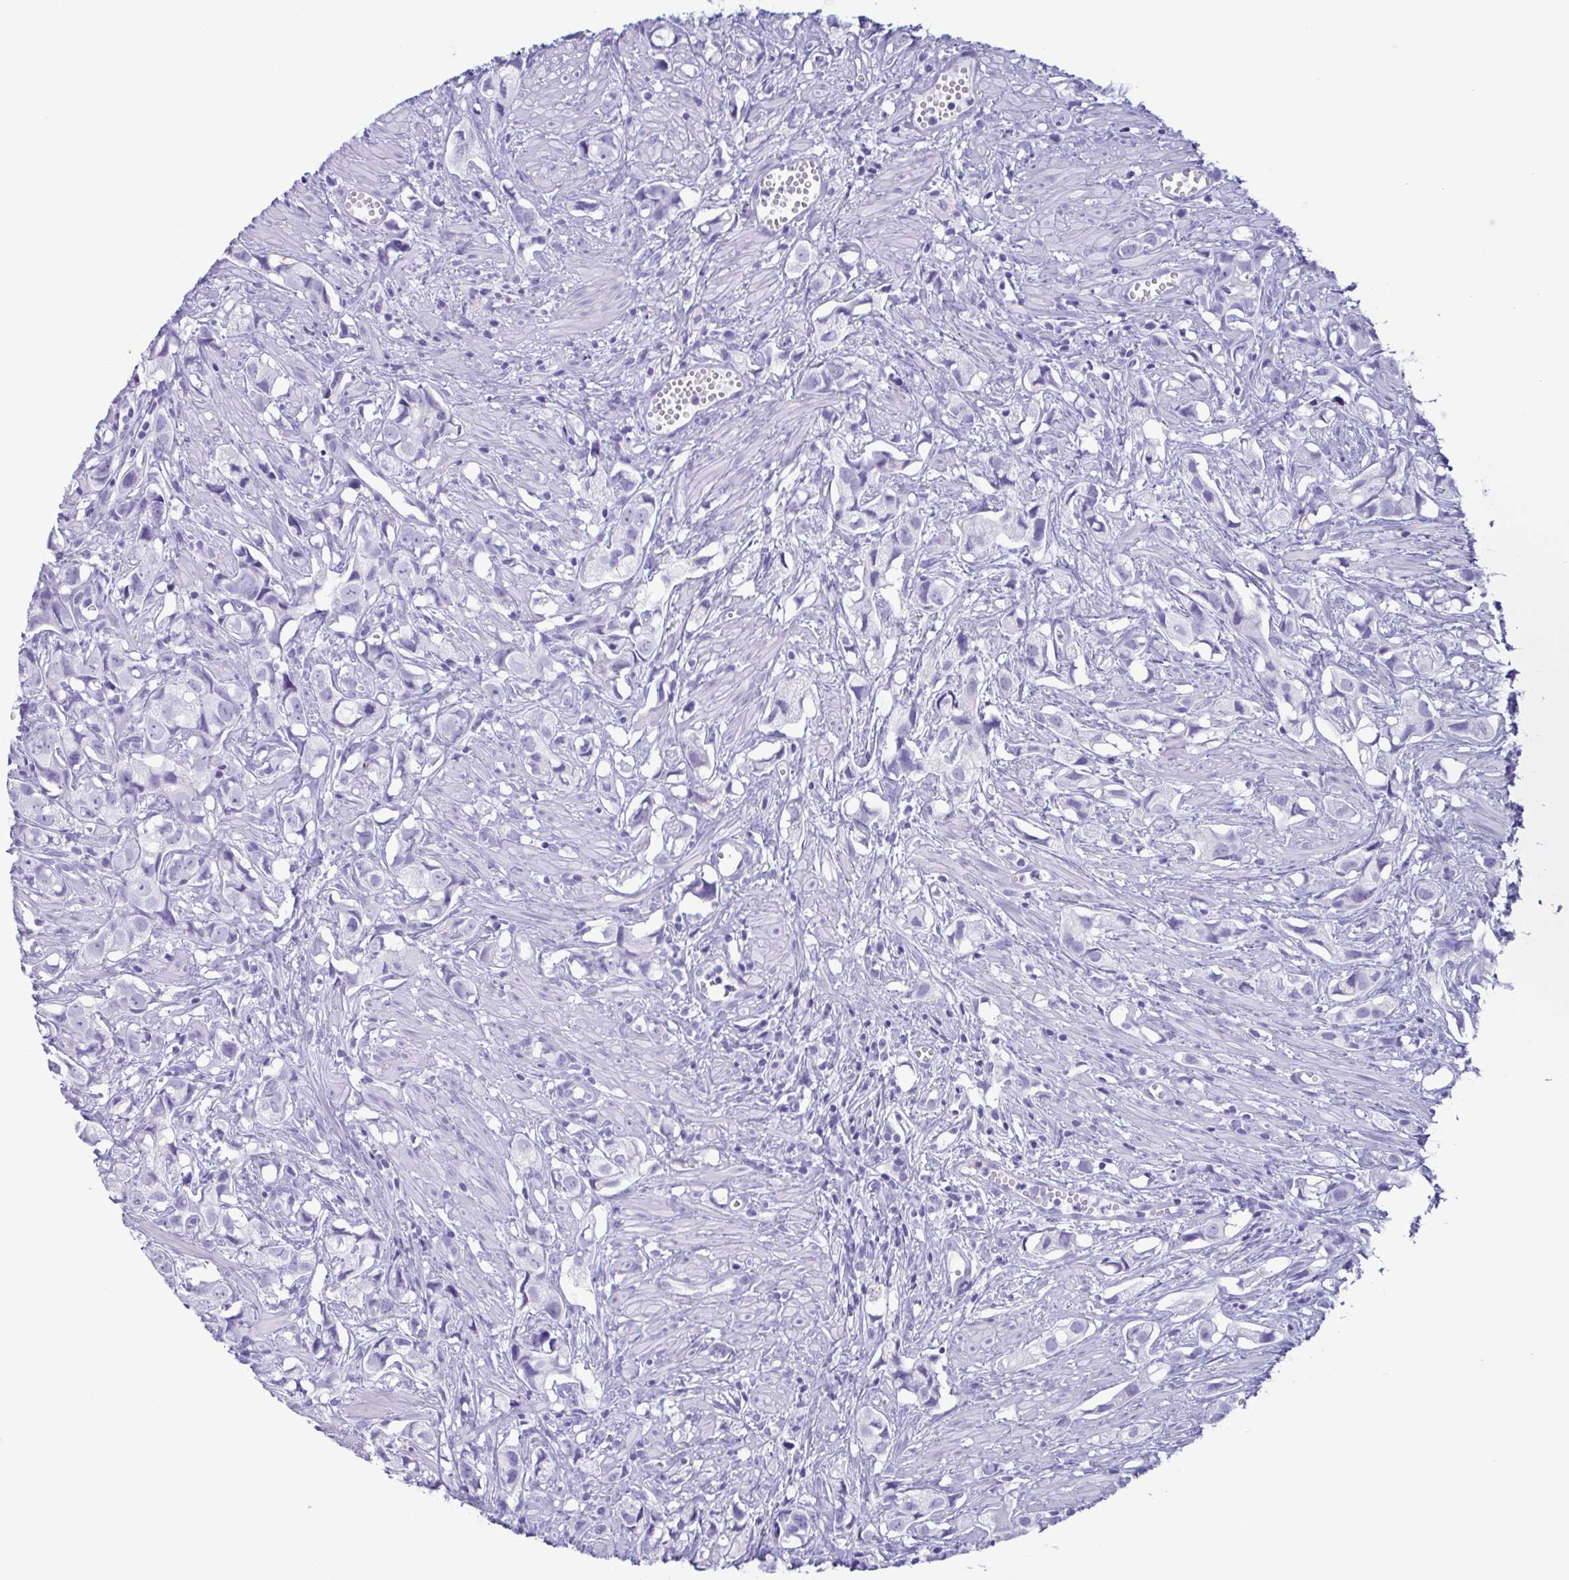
{"staining": {"intensity": "negative", "quantity": "none", "location": "none"}, "tissue": "prostate cancer", "cell_type": "Tumor cells", "image_type": "cancer", "snomed": [{"axis": "morphology", "description": "Adenocarcinoma, High grade"}, {"axis": "topography", "description": "Prostate"}], "caption": "Image shows no significant protein positivity in tumor cells of prostate cancer (adenocarcinoma (high-grade)).", "gene": "TSPY2", "patient": {"sex": "male", "age": 58}}